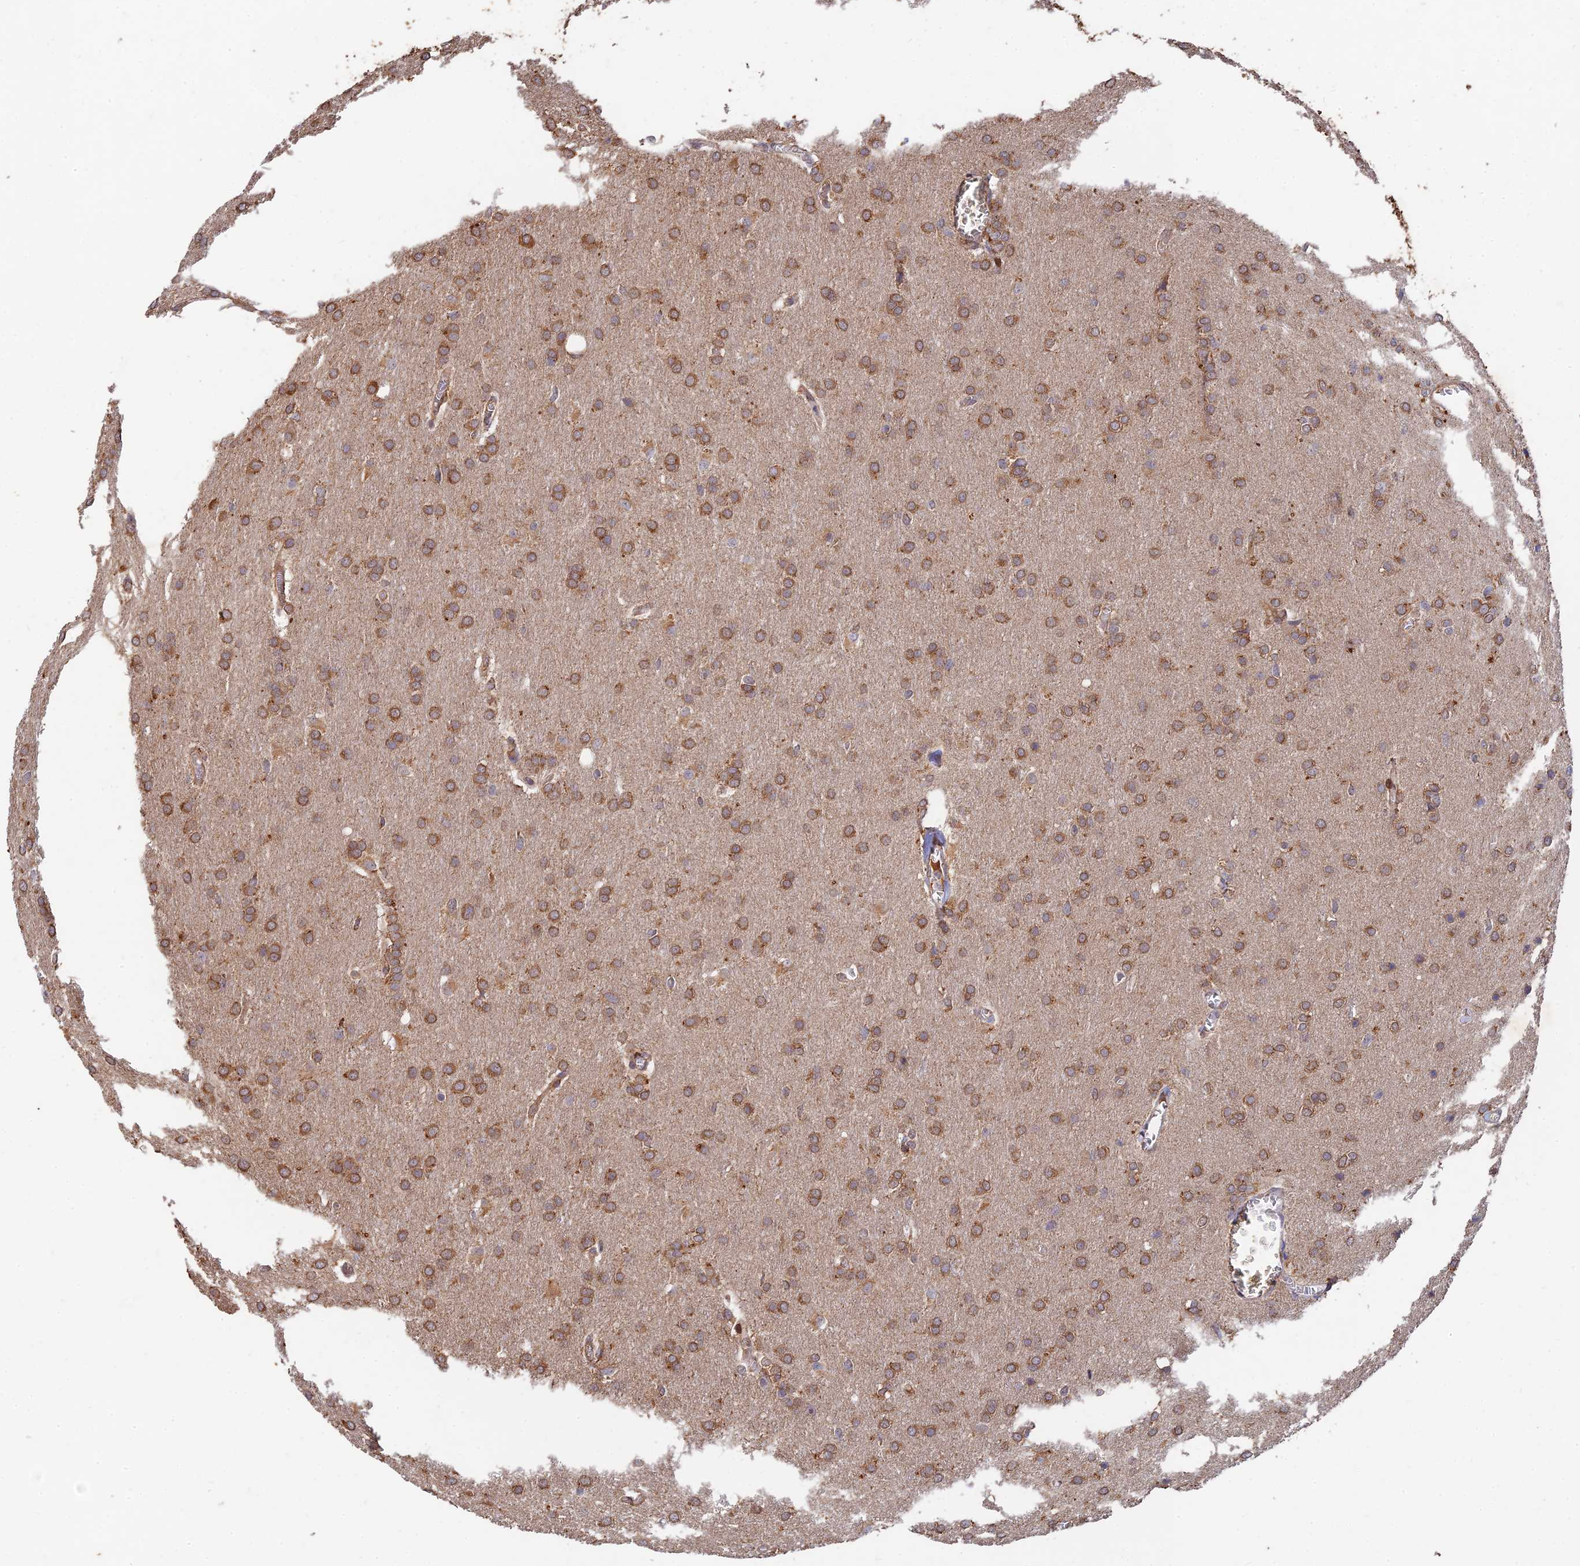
{"staining": {"intensity": "moderate", "quantity": ">75%", "location": "cytoplasmic/membranous"}, "tissue": "glioma", "cell_type": "Tumor cells", "image_type": "cancer", "snomed": [{"axis": "morphology", "description": "Glioma, malignant, Low grade"}, {"axis": "topography", "description": "Brain"}], "caption": "Moderate cytoplasmic/membranous staining for a protein is present in about >75% of tumor cells of glioma using immunohistochemistry.", "gene": "SLC38A11", "patient": {"sex": "female", "age": 32}}